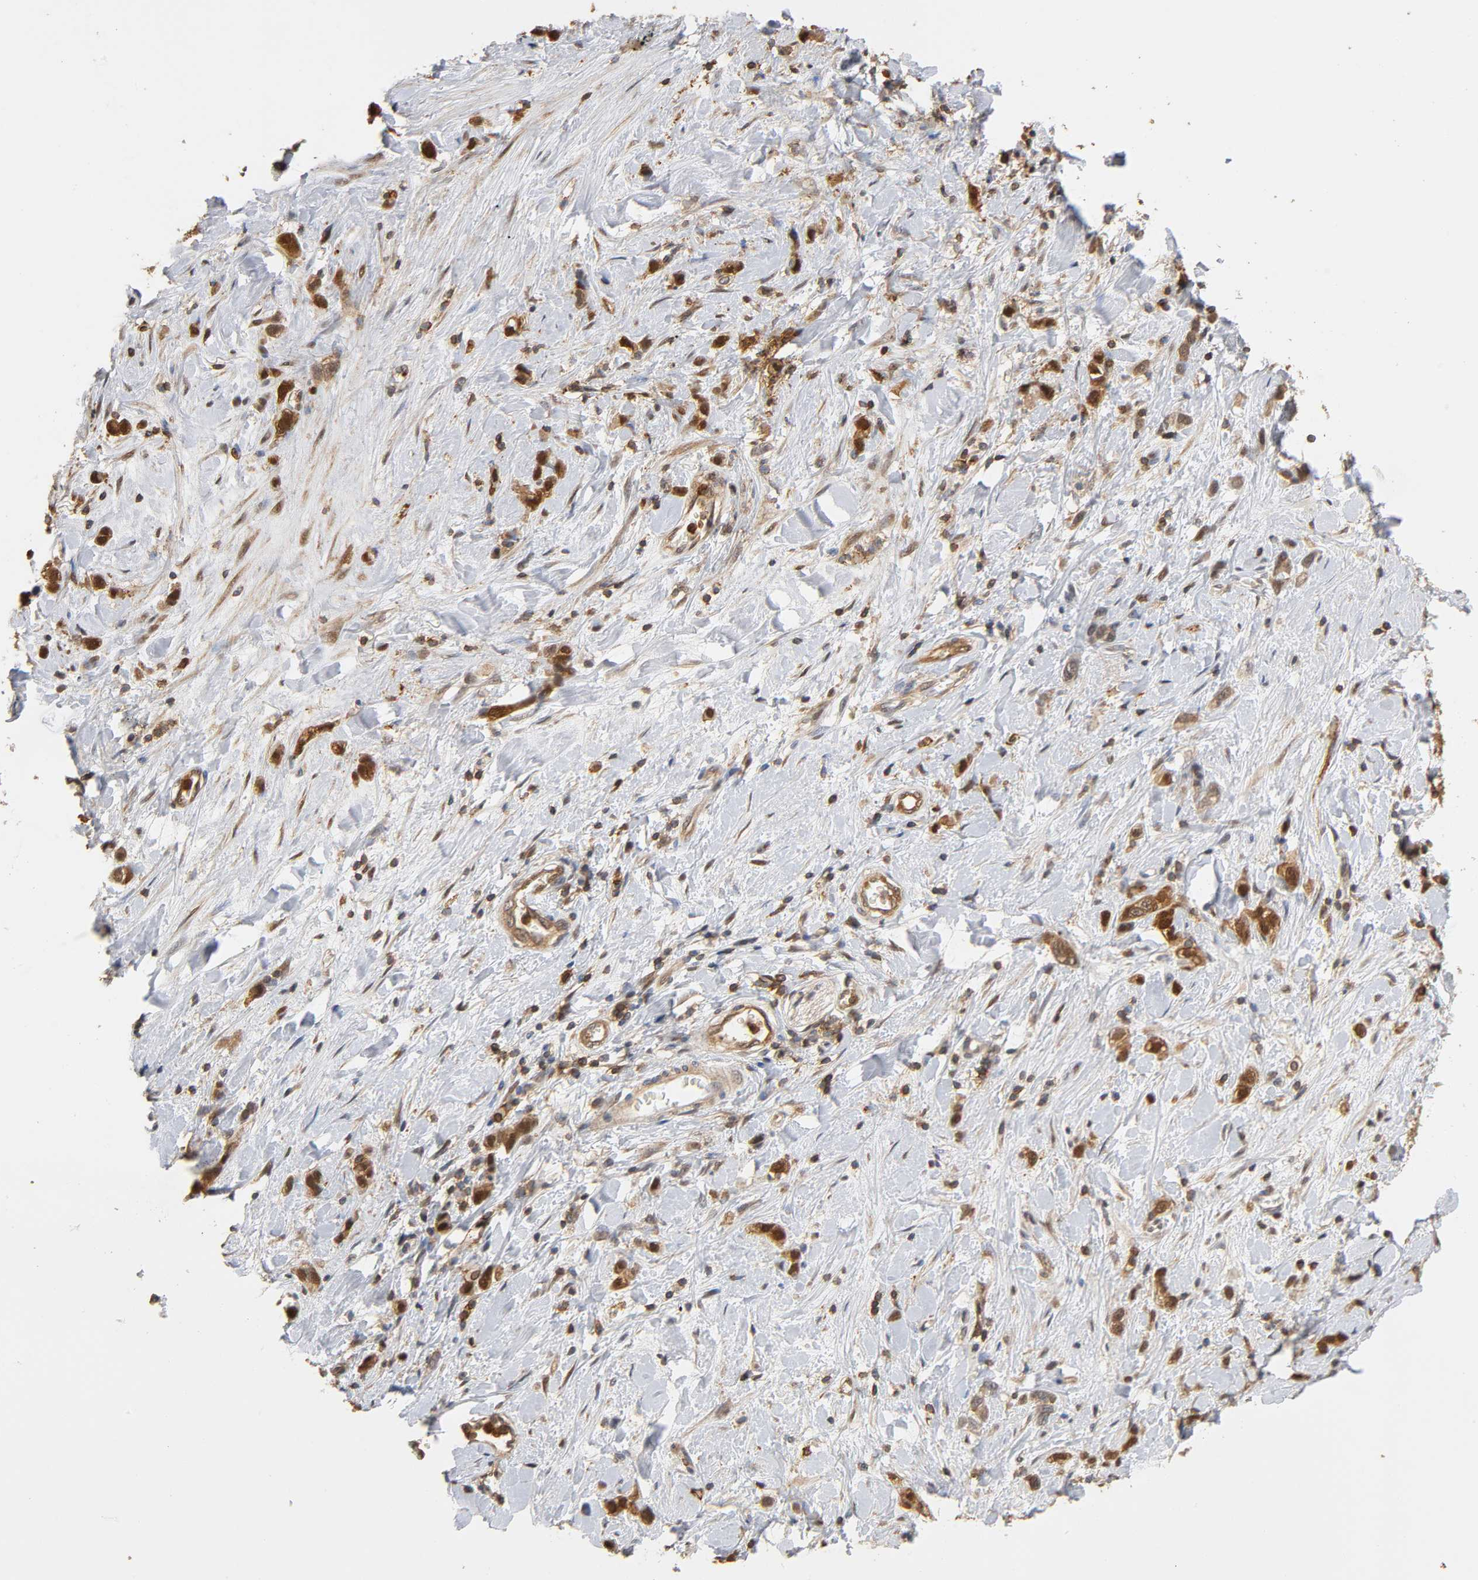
{"staining": {"intensity": "moderate", "quantity": ">75%", "location": "cytoplasmic/membranous,nuclear"}, "tissue": "stomach cancer", "cell_type": "Tumor cells", "image_type": "cancer", "snomed": [{"axis": "morphology", "description": "Normal tissue, NOS"}, {"axis": "morphology", "description": "Adenocarcinoma, NOS"}, {"axis": "morphology", "description": "Adenocarcinoma, High grade"}, {"axis": "topography", "description": "Stomach, upper"}, {"axis": "topography", "description": "Stomach"}], "caption": "High-magnification brightfield microscopy of adenocarcinoma (stomach) stained with DAB (brown) and counterstained with hematoxylin (blue). tumor cells exhibit moderate cytoplasmic/membranous and nuclear staining is present in about>75% of cells.", "gene": "ANXA11", "patient": {"sex": "female", "age": 65}}